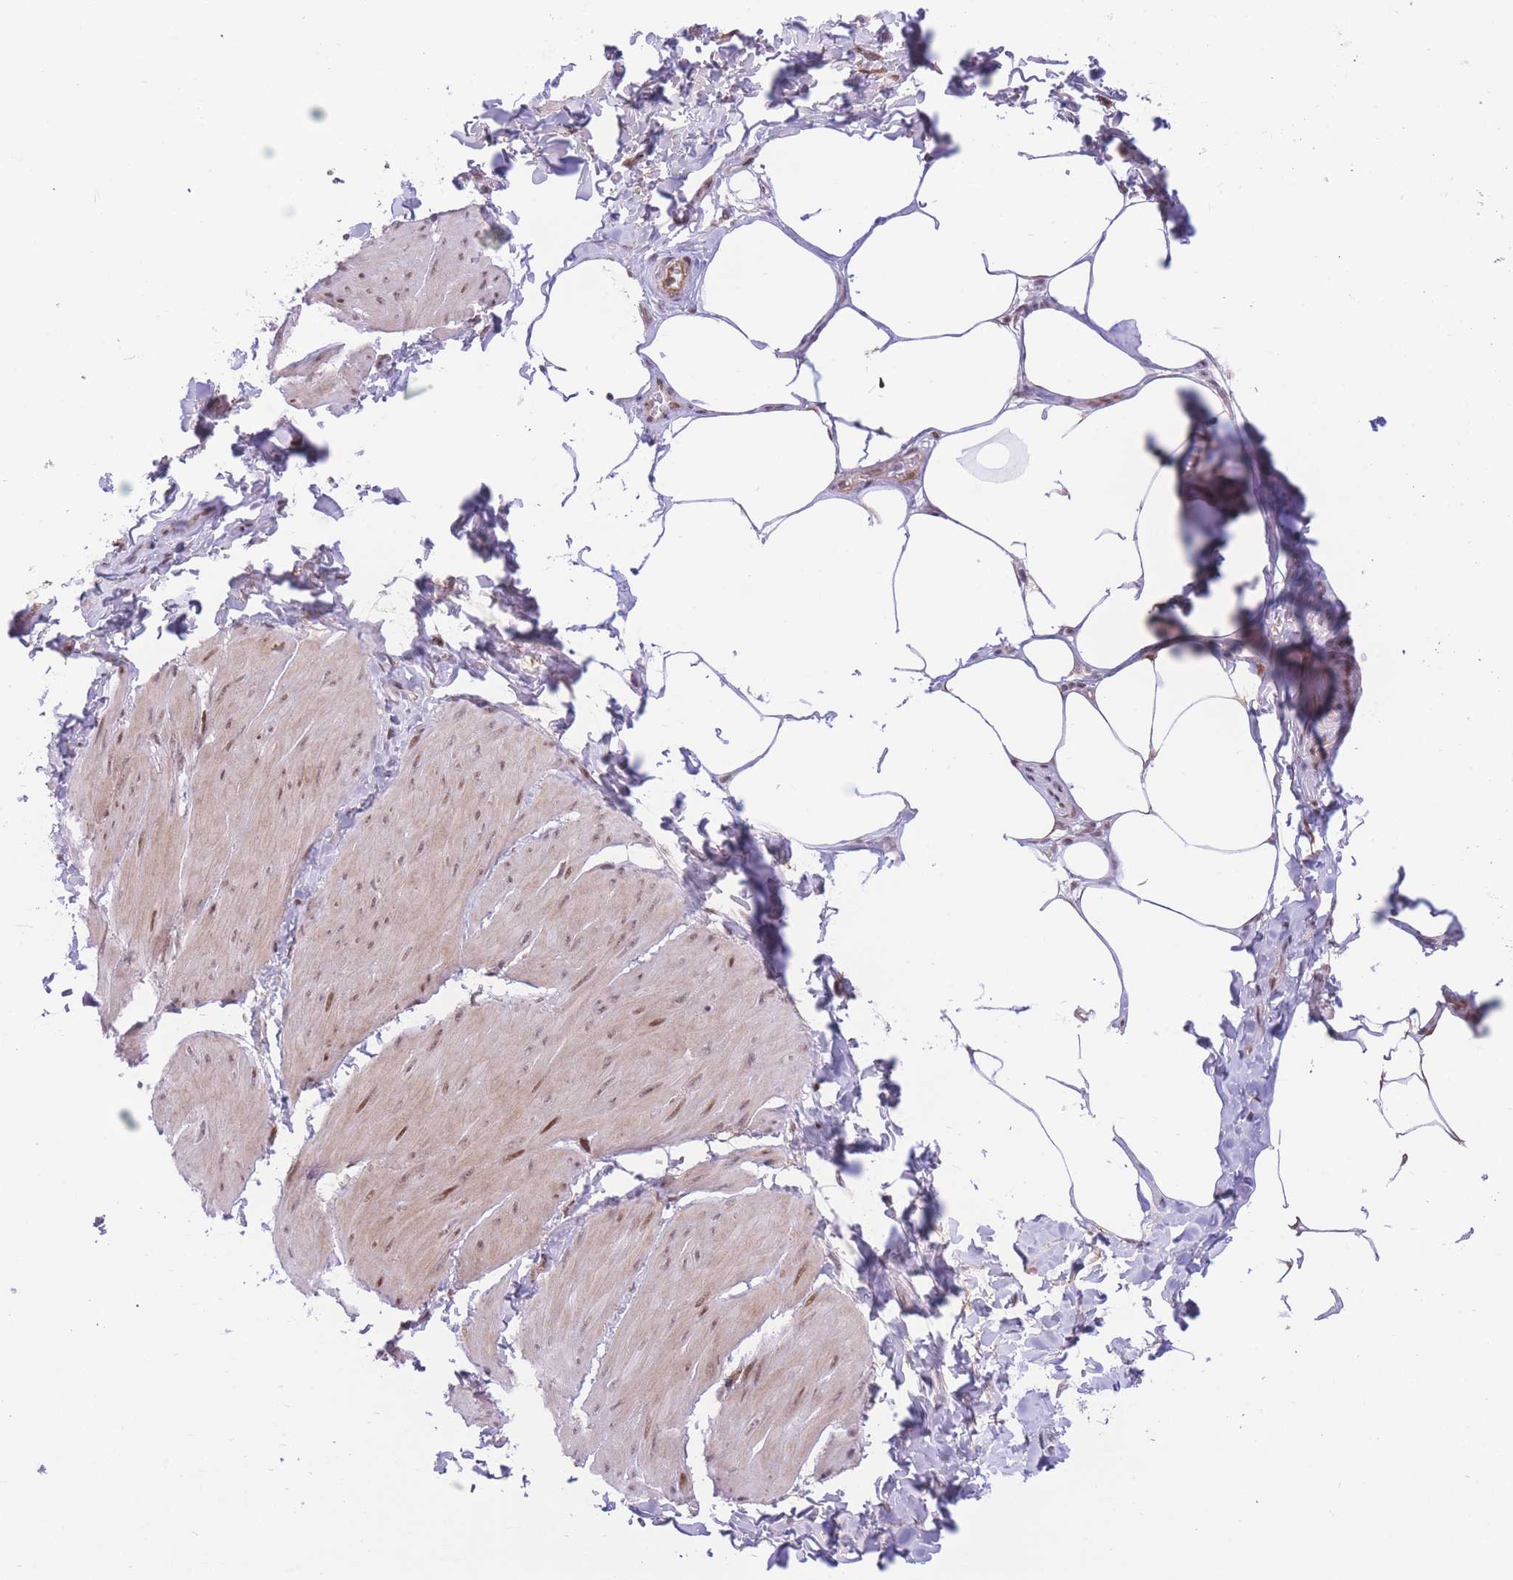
{"staining": {"intensity": "moderate", "quantity": ">75%", "location": "nuclear"}, "tissue": "smooth muscle", "cell_type": "Smooth muscle cells", "image_type": "normal", "snomed": [{"axis": "morphology", "description": "Urothelial carcinoma, High grade"}, {"axis": "topography", "description": "Urinary bladder"}], "caption": "An image of smooth muscle stained for a protein exhibits moderate nuclear brown staining in smooth muscle cells.", "gene": "PCIF1", "patient": {"sex": "male", "age": 46}}